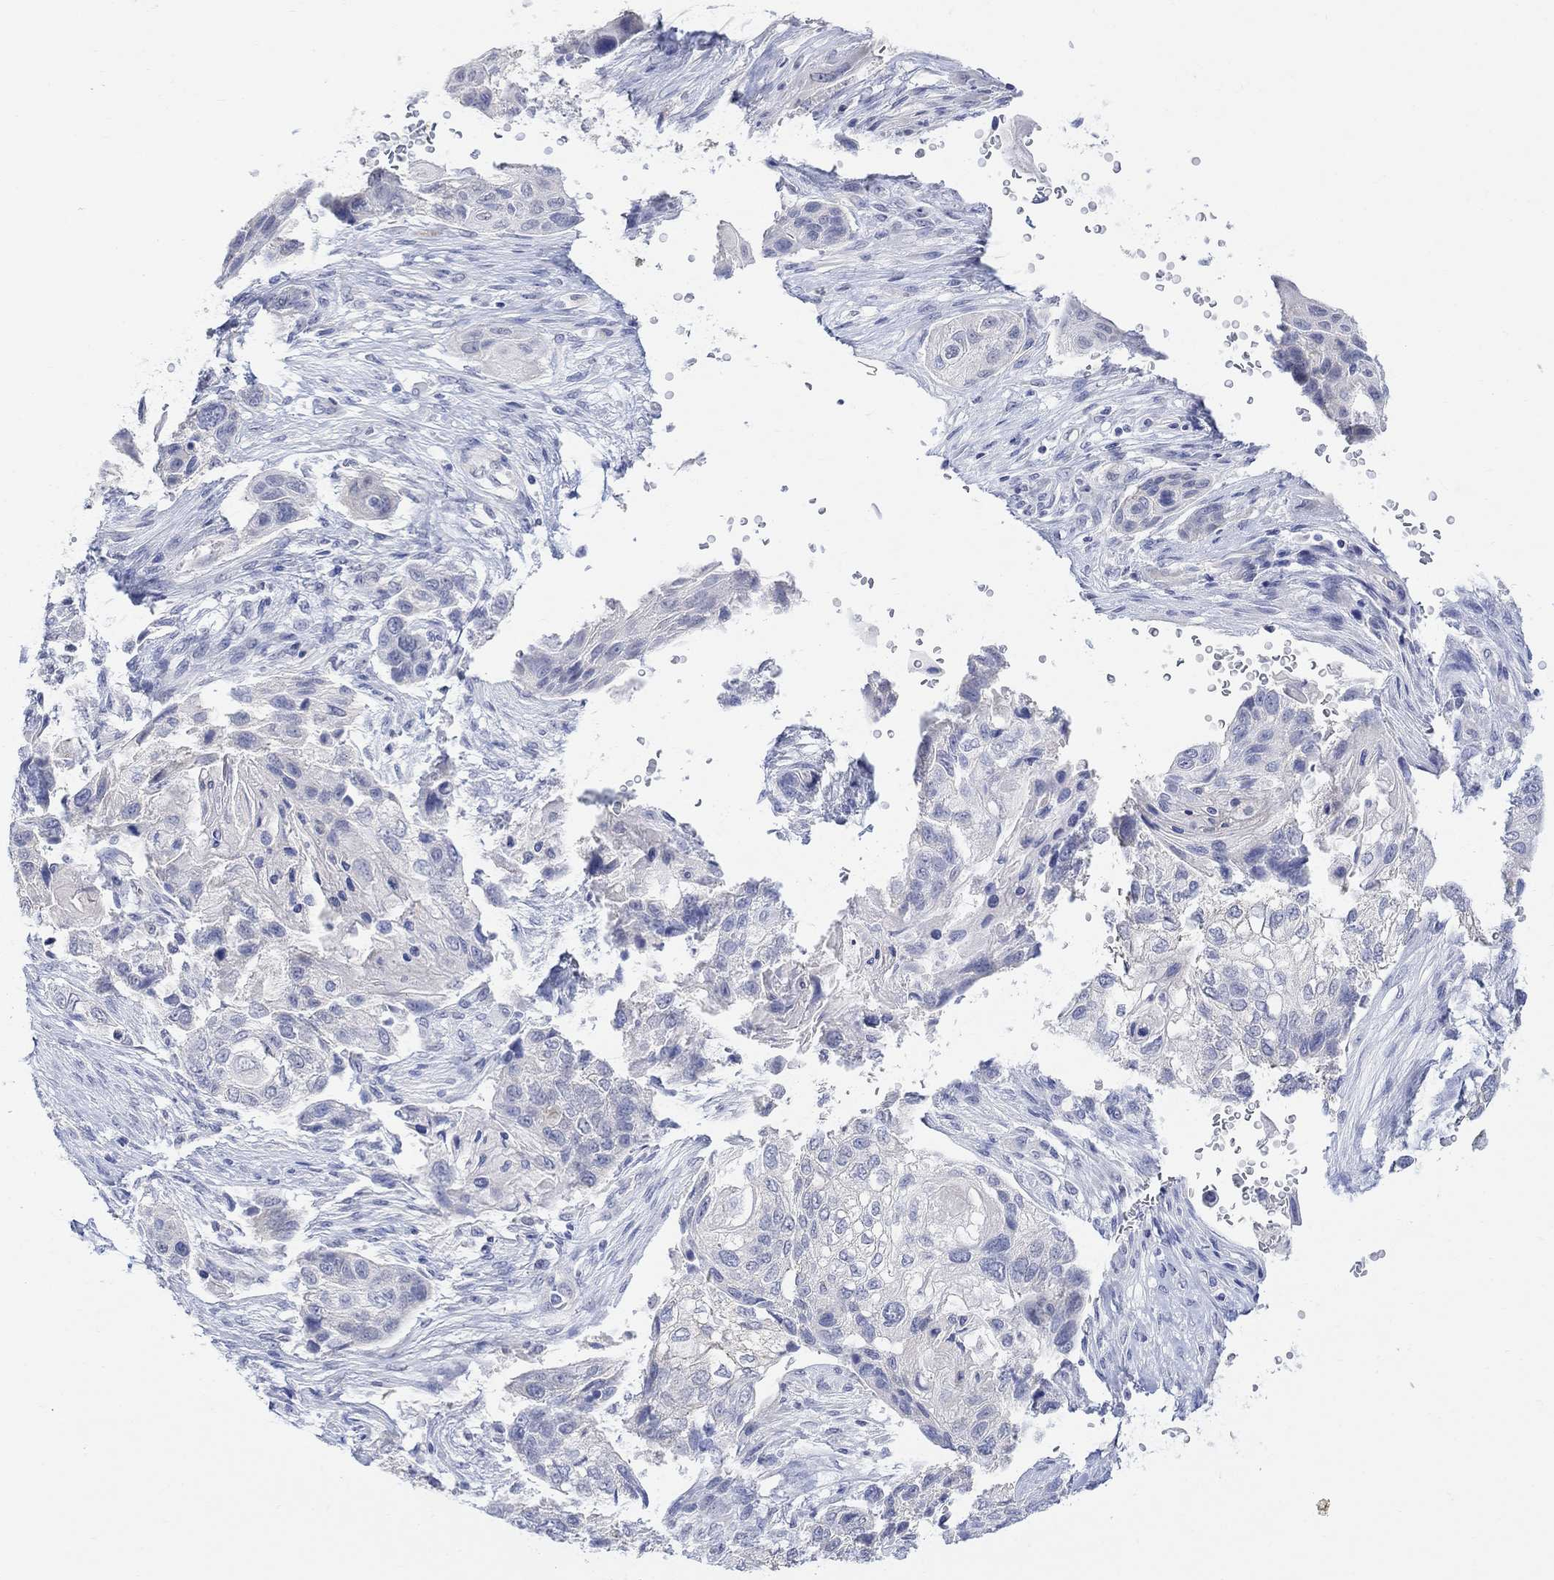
{"staining": {"intensity": "negative", "quantity": "none", "location": "none"}, "tissue": "lung cancer", "cell_type": "Tumor cells", "image_type": "cancer", "snomed": [{"axis": "morphology", "description": "Normal tissue, NOS"}, {"axis": "morphology", "description": "Squamous cell carcinoma, NOS"}, {"axis": "topography", "description": "Bronchus"}, {"axis": "topography", "description": "Lung"}], "caption": "Protein analysis of lung cancer (squamous cell carcinoma) shows no significant staining in tumor cells. Brightfield microscopy of IHC stained with DAB (3,3'-diaminobenzidine) (brown) and hematoxylin (blue), captured at high magnification.", "gene": "FBP2", "patient": {"sex": "male", "age": 69}}